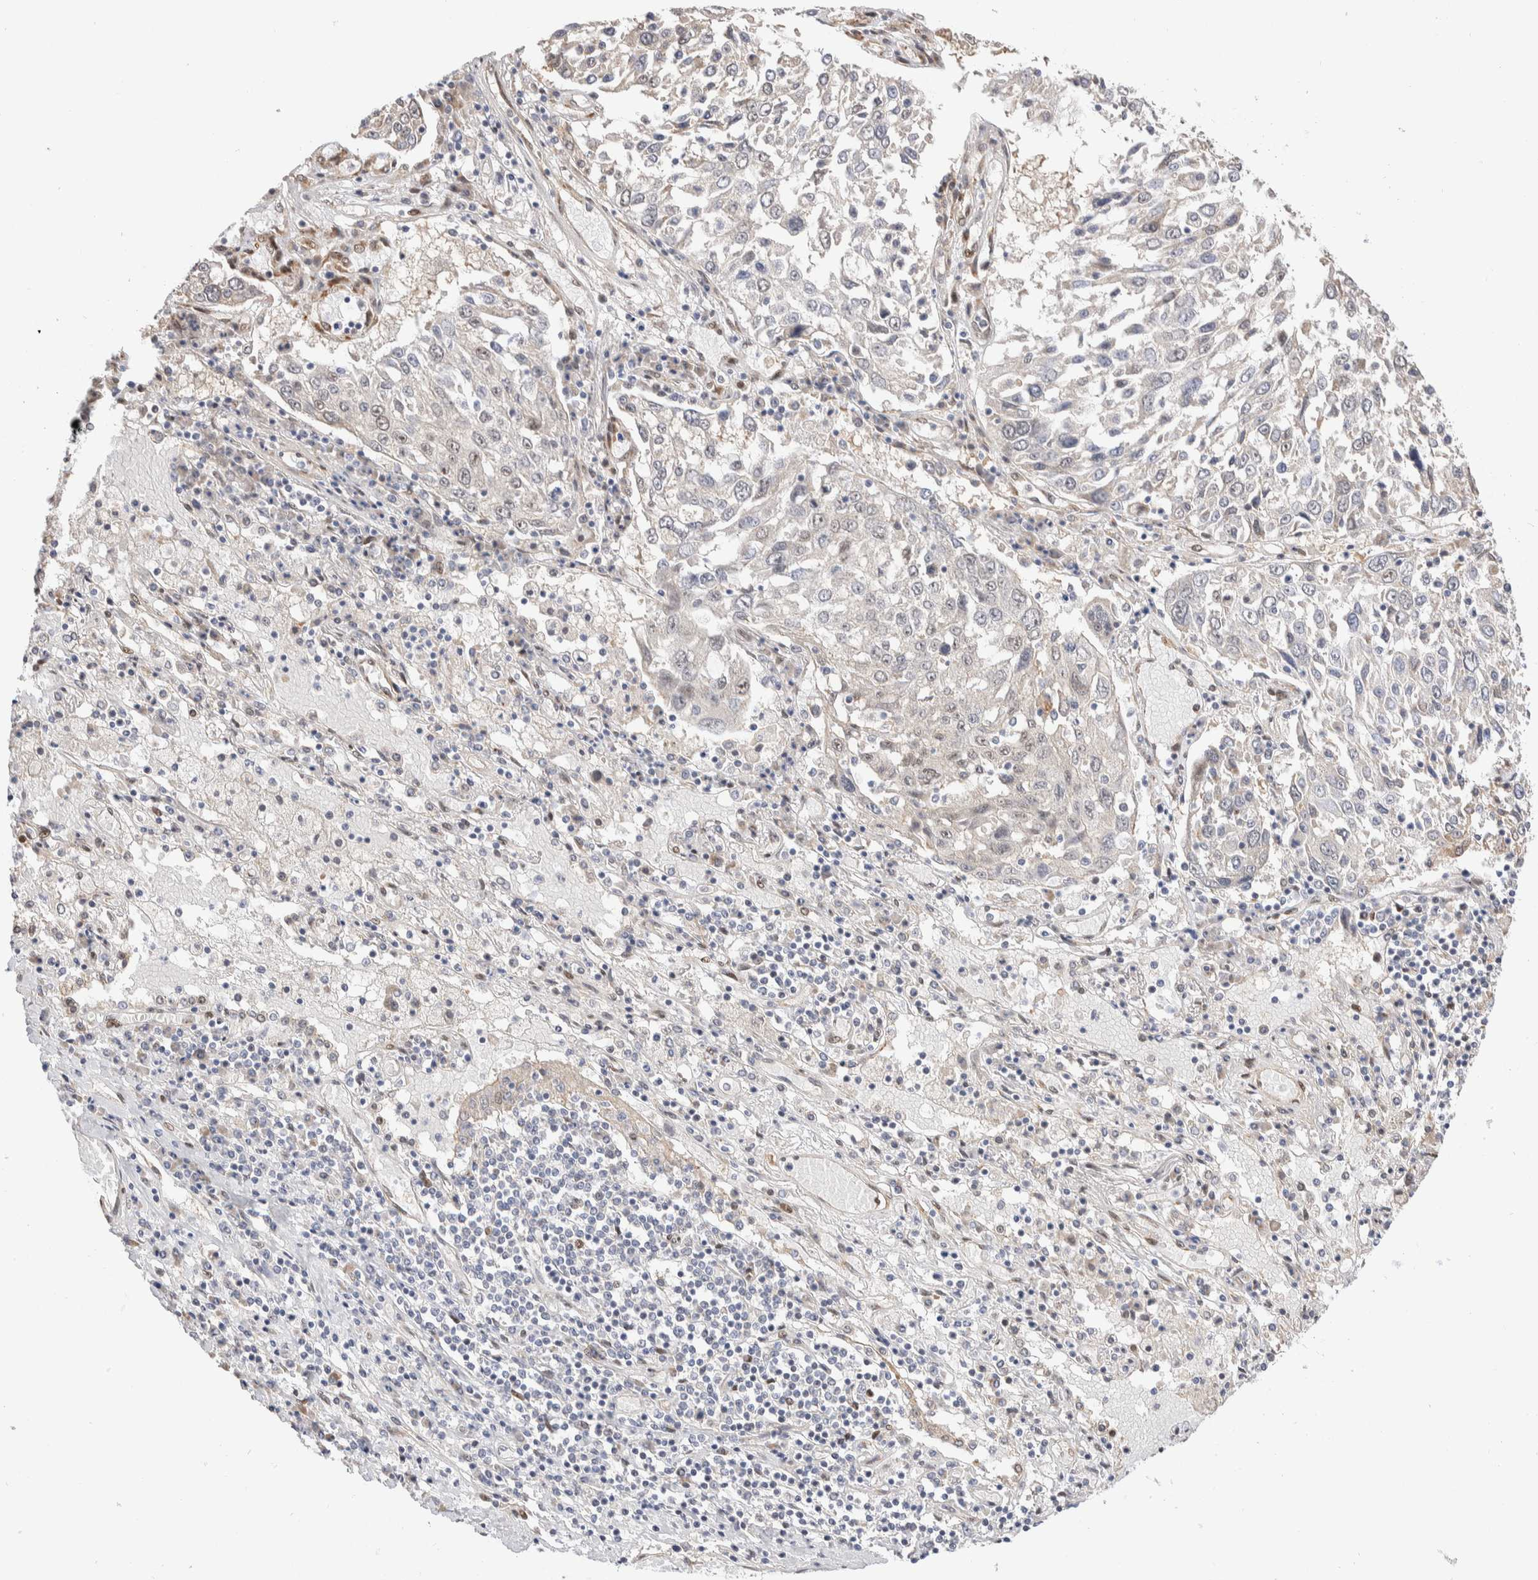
{"staining": {"intensity": "negative", "quantity": "none", "location": "none"}, "tissue": "lung cancer", "cell_type": "Tumor cells", "image_type": "cancer", "snomed": [{"axis": "morphology", "description": "Squamous cell carcinoma, NOS"}, {"axis": "topography", "description": "Lung"}], "caption": "Immunohistochemical staining of human squamous cell carcinoma (lung) reveals no significant positivity in tumor cells.", "gene": "NSMAF", "patient": {"sex": "male", "age": 65}}